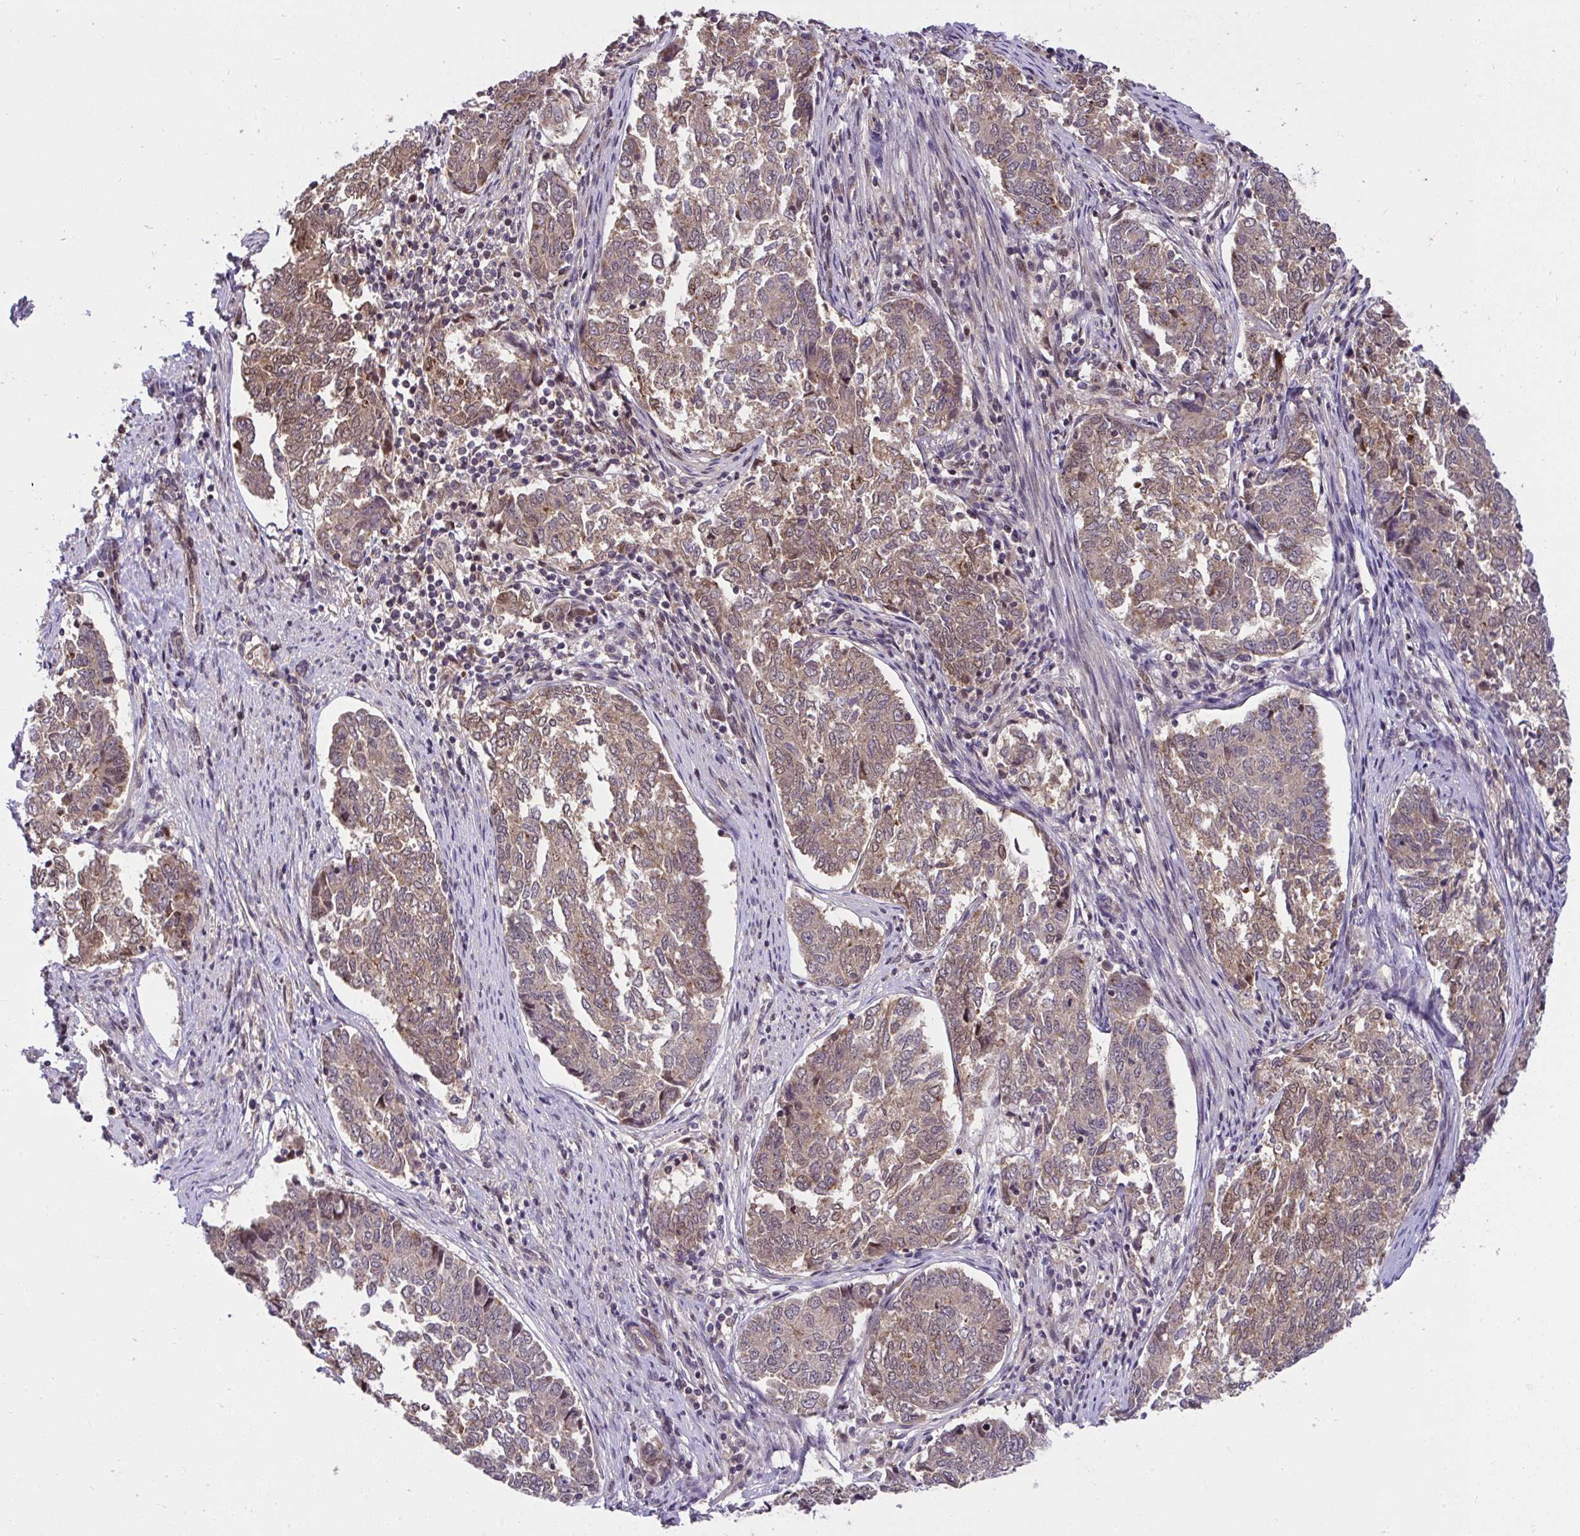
{"staining": {"intensity": "moderate", "quantity": ">75%", "location": "cytoplasmic/membranous"}, "tissue": "endometrial cancer", "cell_type": "Tumor cells", "image_type": "cancer", "snomed": [{"axis": "morphology", "description": "Adenocarcinoma, NOS"}, {"axis": "topography", "description": "Endometrium"}], "caption": "The photomicrograph demonstrates immunohistochemical staining of endometrial adenocarcinoma. There is moderate cytoplasmic/membranous expression is identified in about >75% of tumor cells.", "gene": "RDH14", "patient": {"sex": "female", "age": 80}}